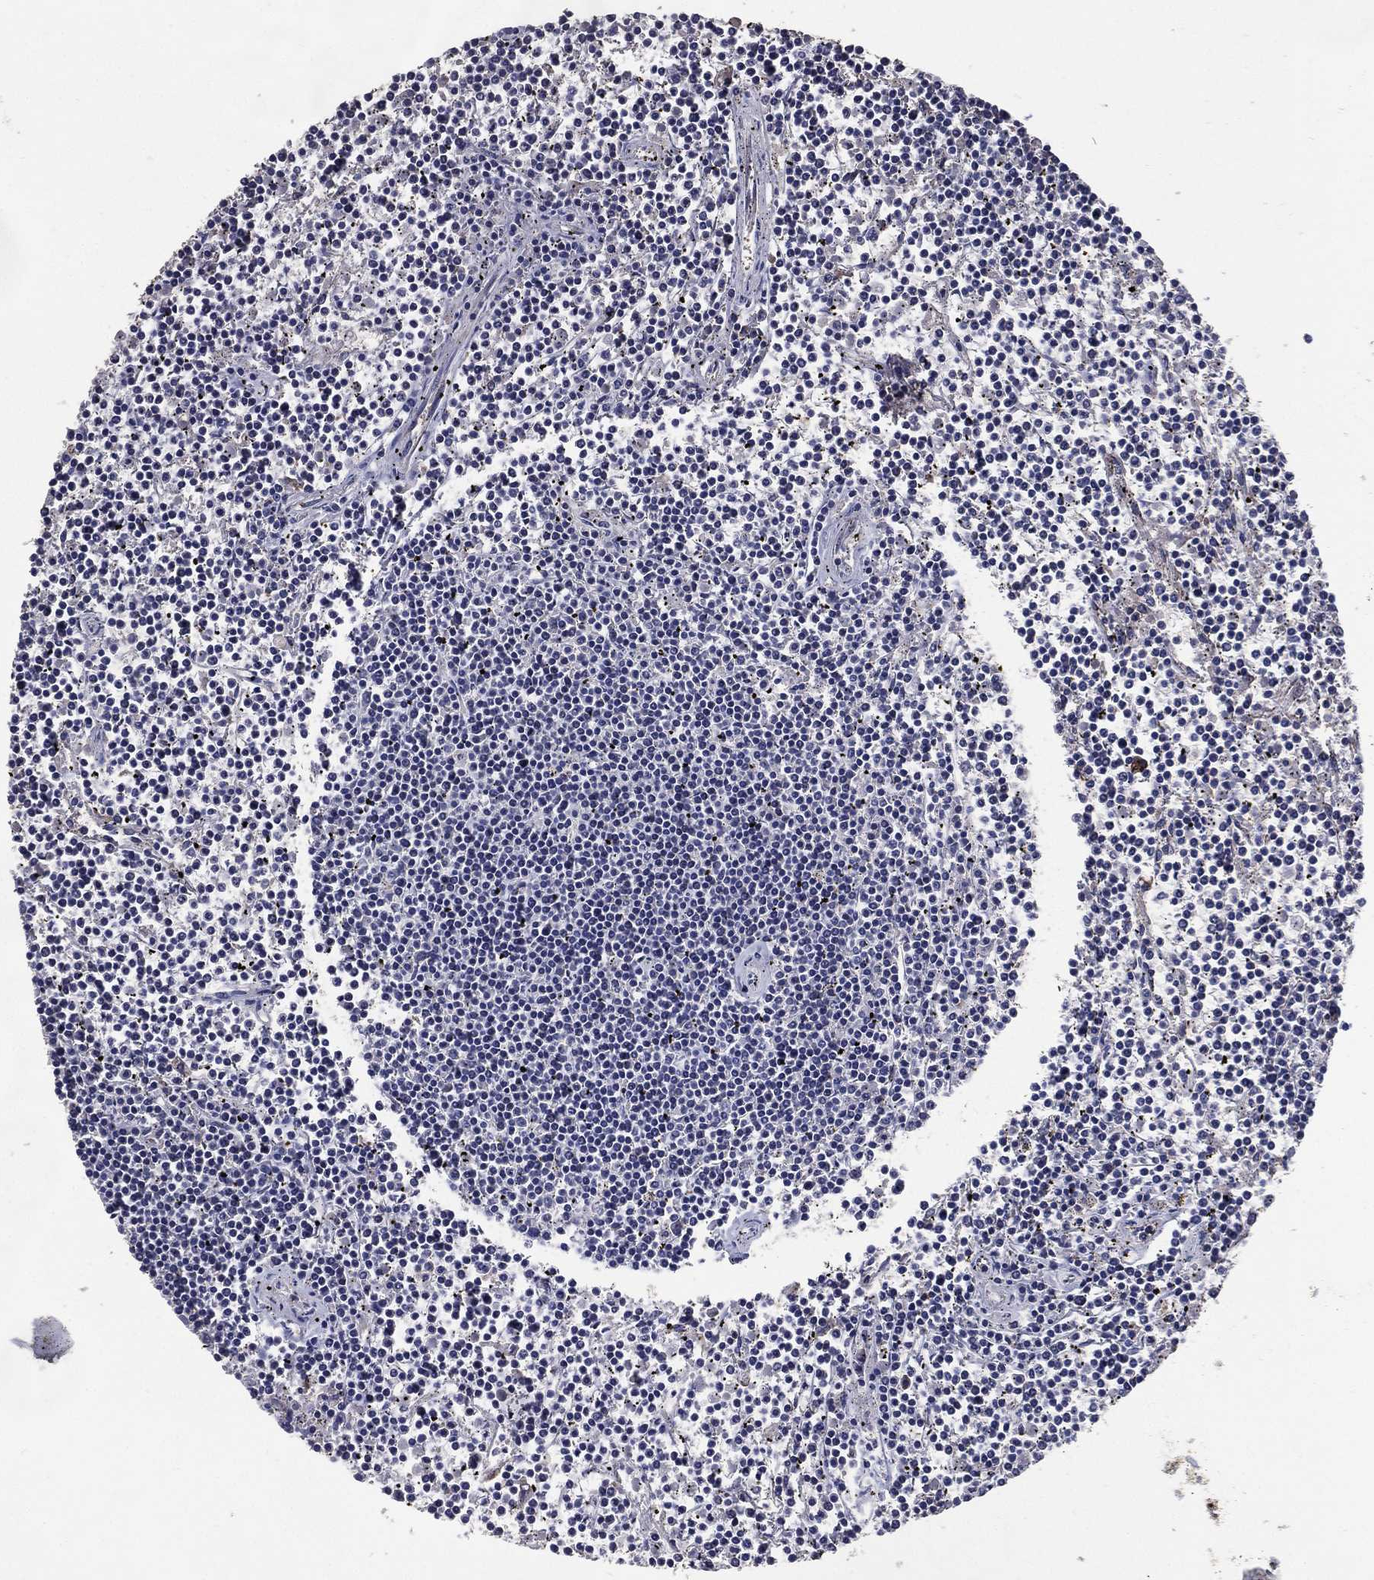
{"staining": {"intensity": "negative", "quantity": "none", "location": "none"}, "tissue": "lymphoma", "cell_type": "Tumor cells", "image_type": "cancer", "snomed": [{"axis": "morphology", "description": "Malignant lymphoma, non-Hodgkin's type, Low grade"}, {"axis": "topography", "description": "Spleen"}], "caption": "Immunohistochemistry histopathology image of neoplastic tissue: malignant lymphoma, non-Hodgkin's type (low-grade) stained with DAB (3,3'-diaminobenzidine) reveals no significant protein expression in tumor cells. Nuclei are stained in blue.", "gene": "EFNA1", "patient": {"sex": "female", "age": 19}}